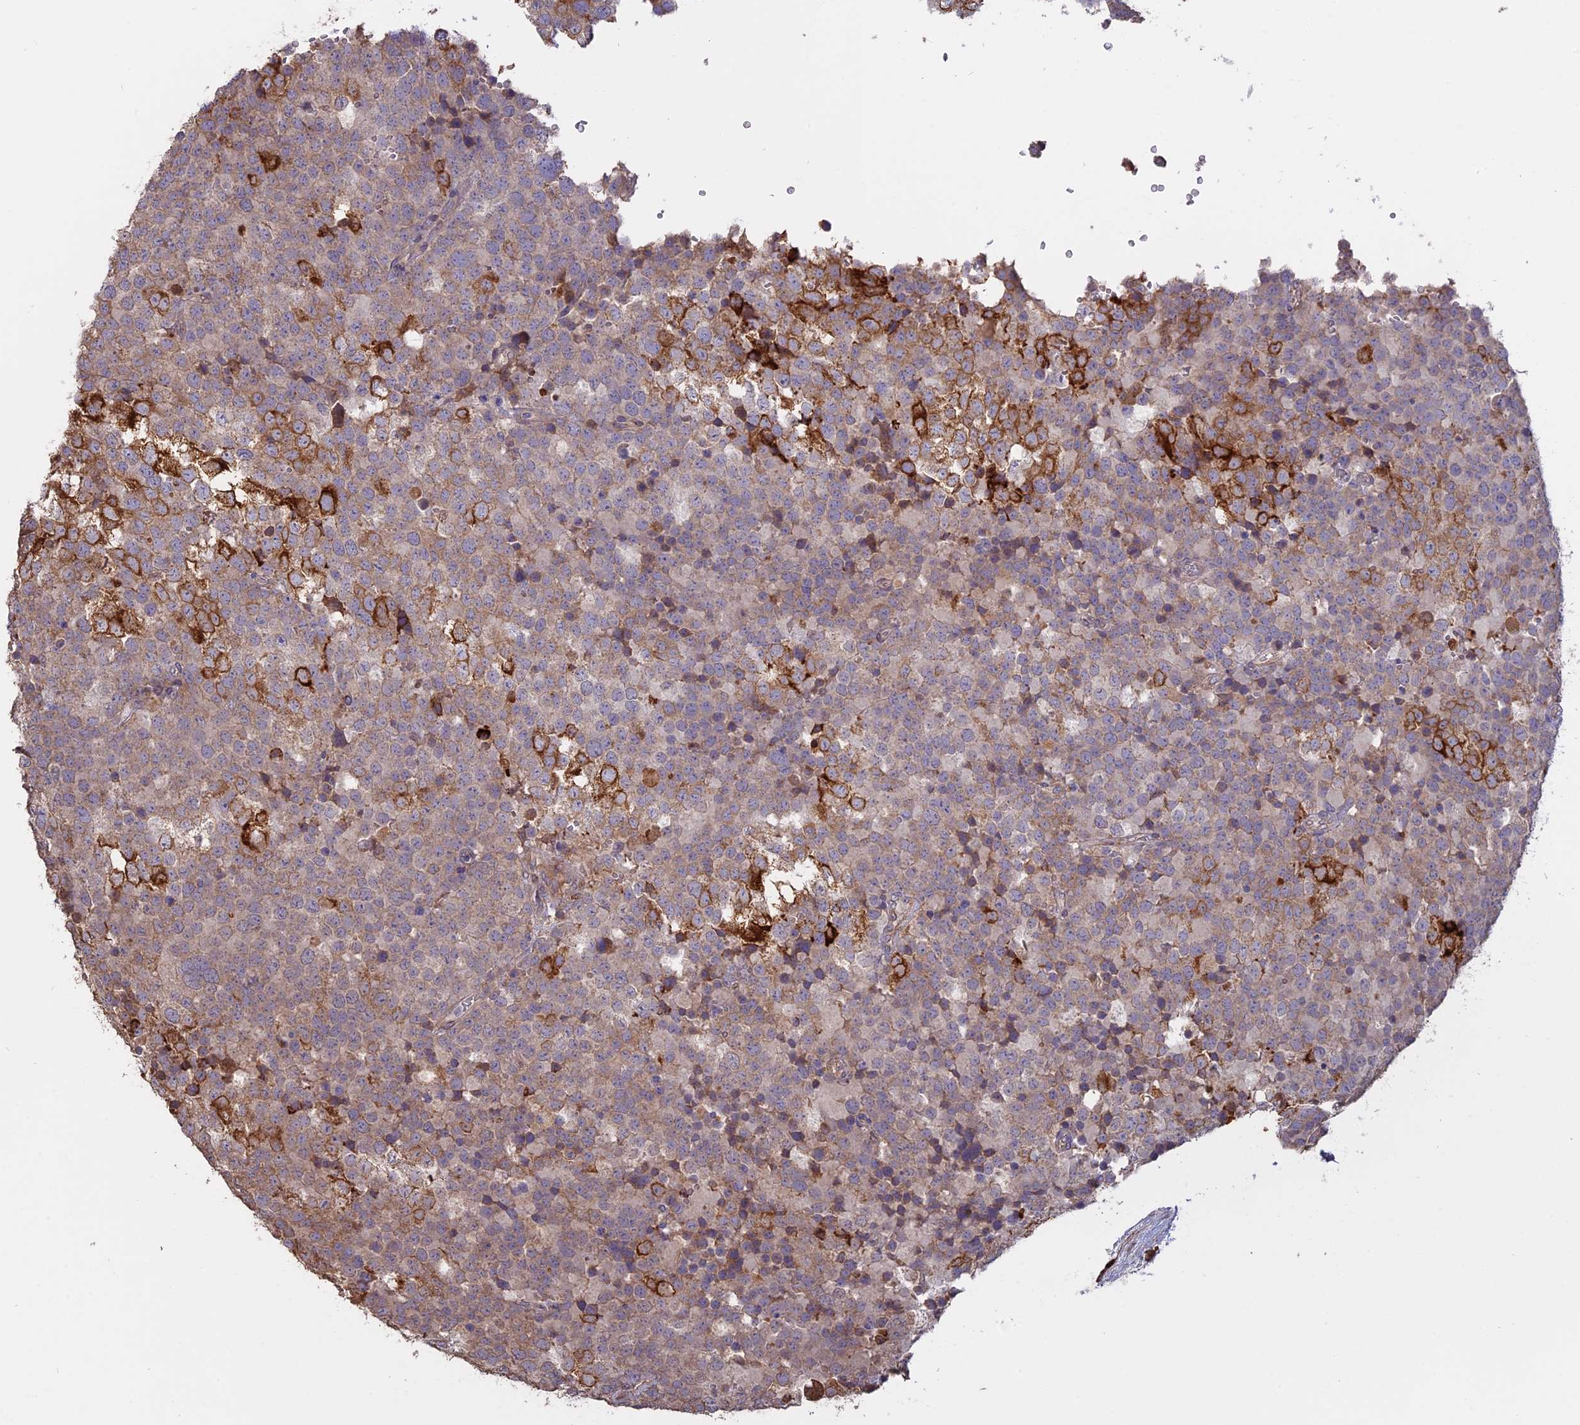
{"staining": {"intensity": "strong", "quantity": "<25%", "location": "cytoplasmic/membranous"}, "tissue": "testis cancer", "cell_type": "Tumor cells", "image_type": "cancer", "snomed": [{"axis": "morphology", "description": "Seminoma, NOS"}, {"axis": "topography", "description": "Testis"}], "caption": "IHC photomicrograph of seminoma (testis) stained for a protein (brown), which displays medium levels of strong cytoplasmic/membranous expression in approximately <25% of tumor cells.", "gene": "PPIC", "patient": {"sex": "male", "age": 71}}